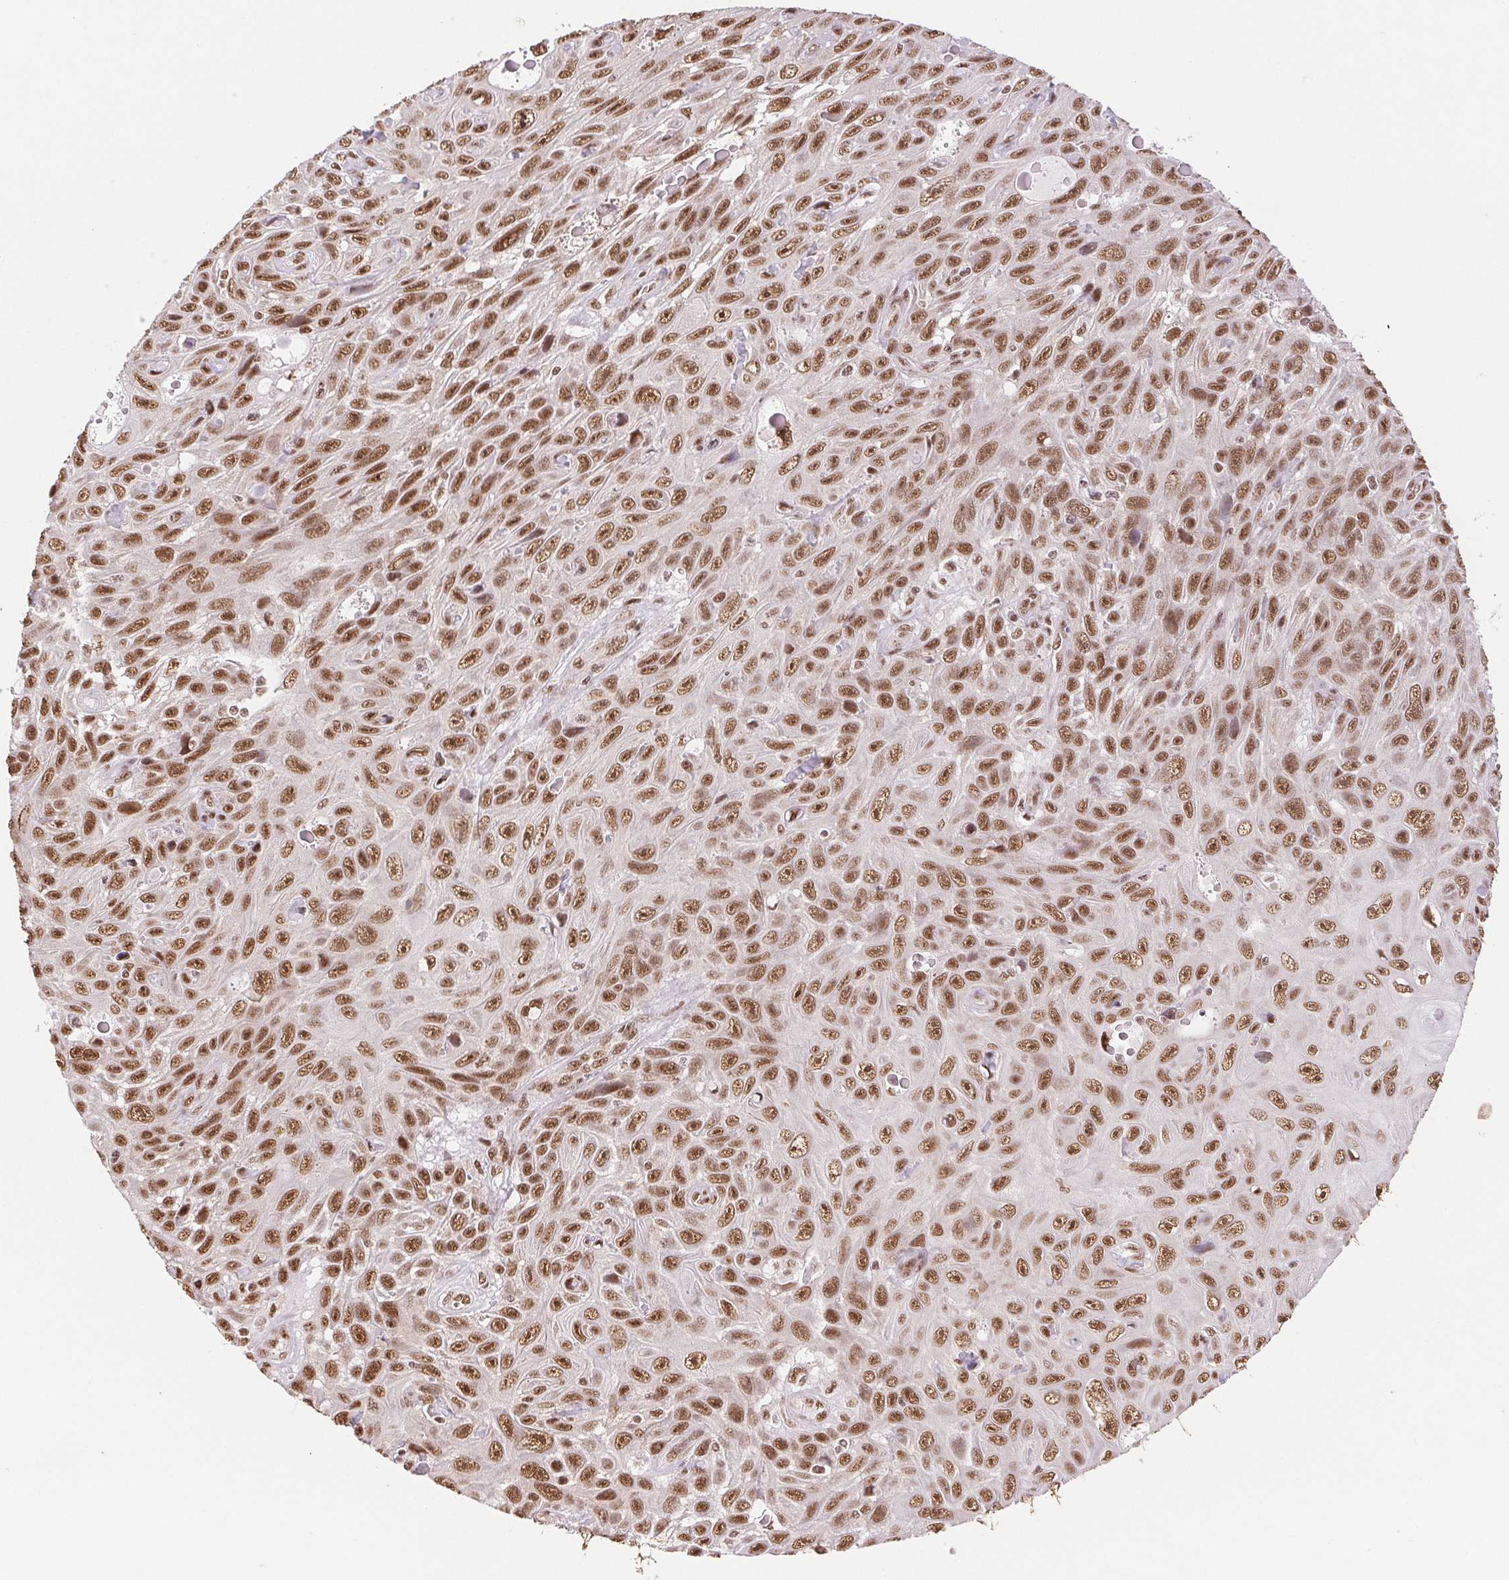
{"staining": {"intensity": "moderate", "quantity": ">75%", "location": "nuclear"}, "tissue": "skin cancer", "cell_type": "Tumor cells", "image_type": "cancer", "snomed": [{"axis": "morphology", "description": "Squamous cell carcinoma, NOS"}, {"axis": "topography", "description": "Skin"}], "caption": "Immunohistochemical staining of human skin cancer (squamous cell carcinoma) exhibits moderate nuclear protein staining in approximately >75% of tumor cells.", "gene": "IK", "patient": {"sex": "male", "age": 82}}